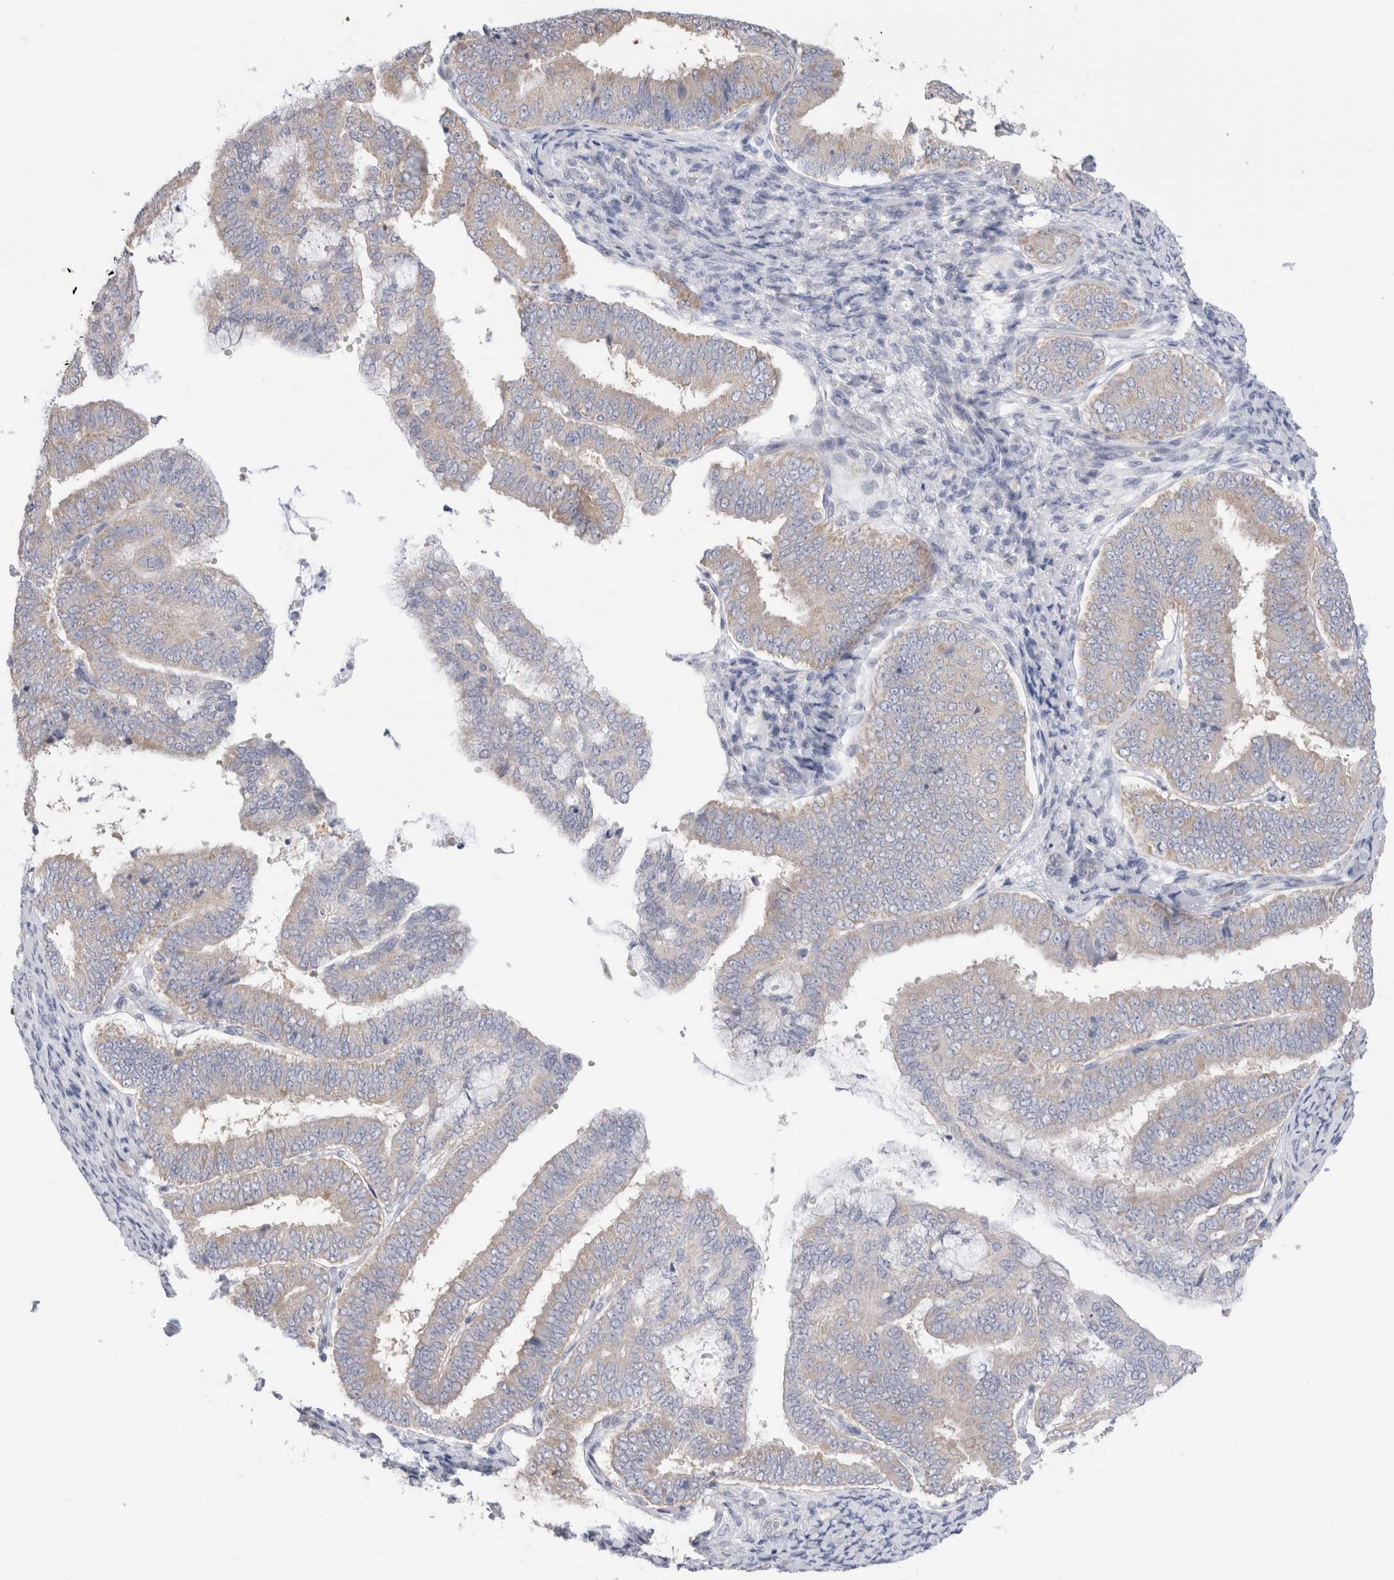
{"staining": {"intensity": "weak", "quantity": "<25%", "location": "cytoplasmic/membranous"}, "tissue": "endometrial cancer", "cell_type": "Tumor cells", "image_type": "cancer", "snomed": [{"axis": "morphology", "description": "Adenocarcinoma, NOS"}, {"axis": "topography", "description": "Endometrium"}], "caption": "This image is of endometrial cancer stained with IHC to label a protein in brown with the nuclei are counter-stained blue. There is no positivity in tumor cells.", "gene": "NDOR1", "patient": {"sex": "female", "age": 63}}